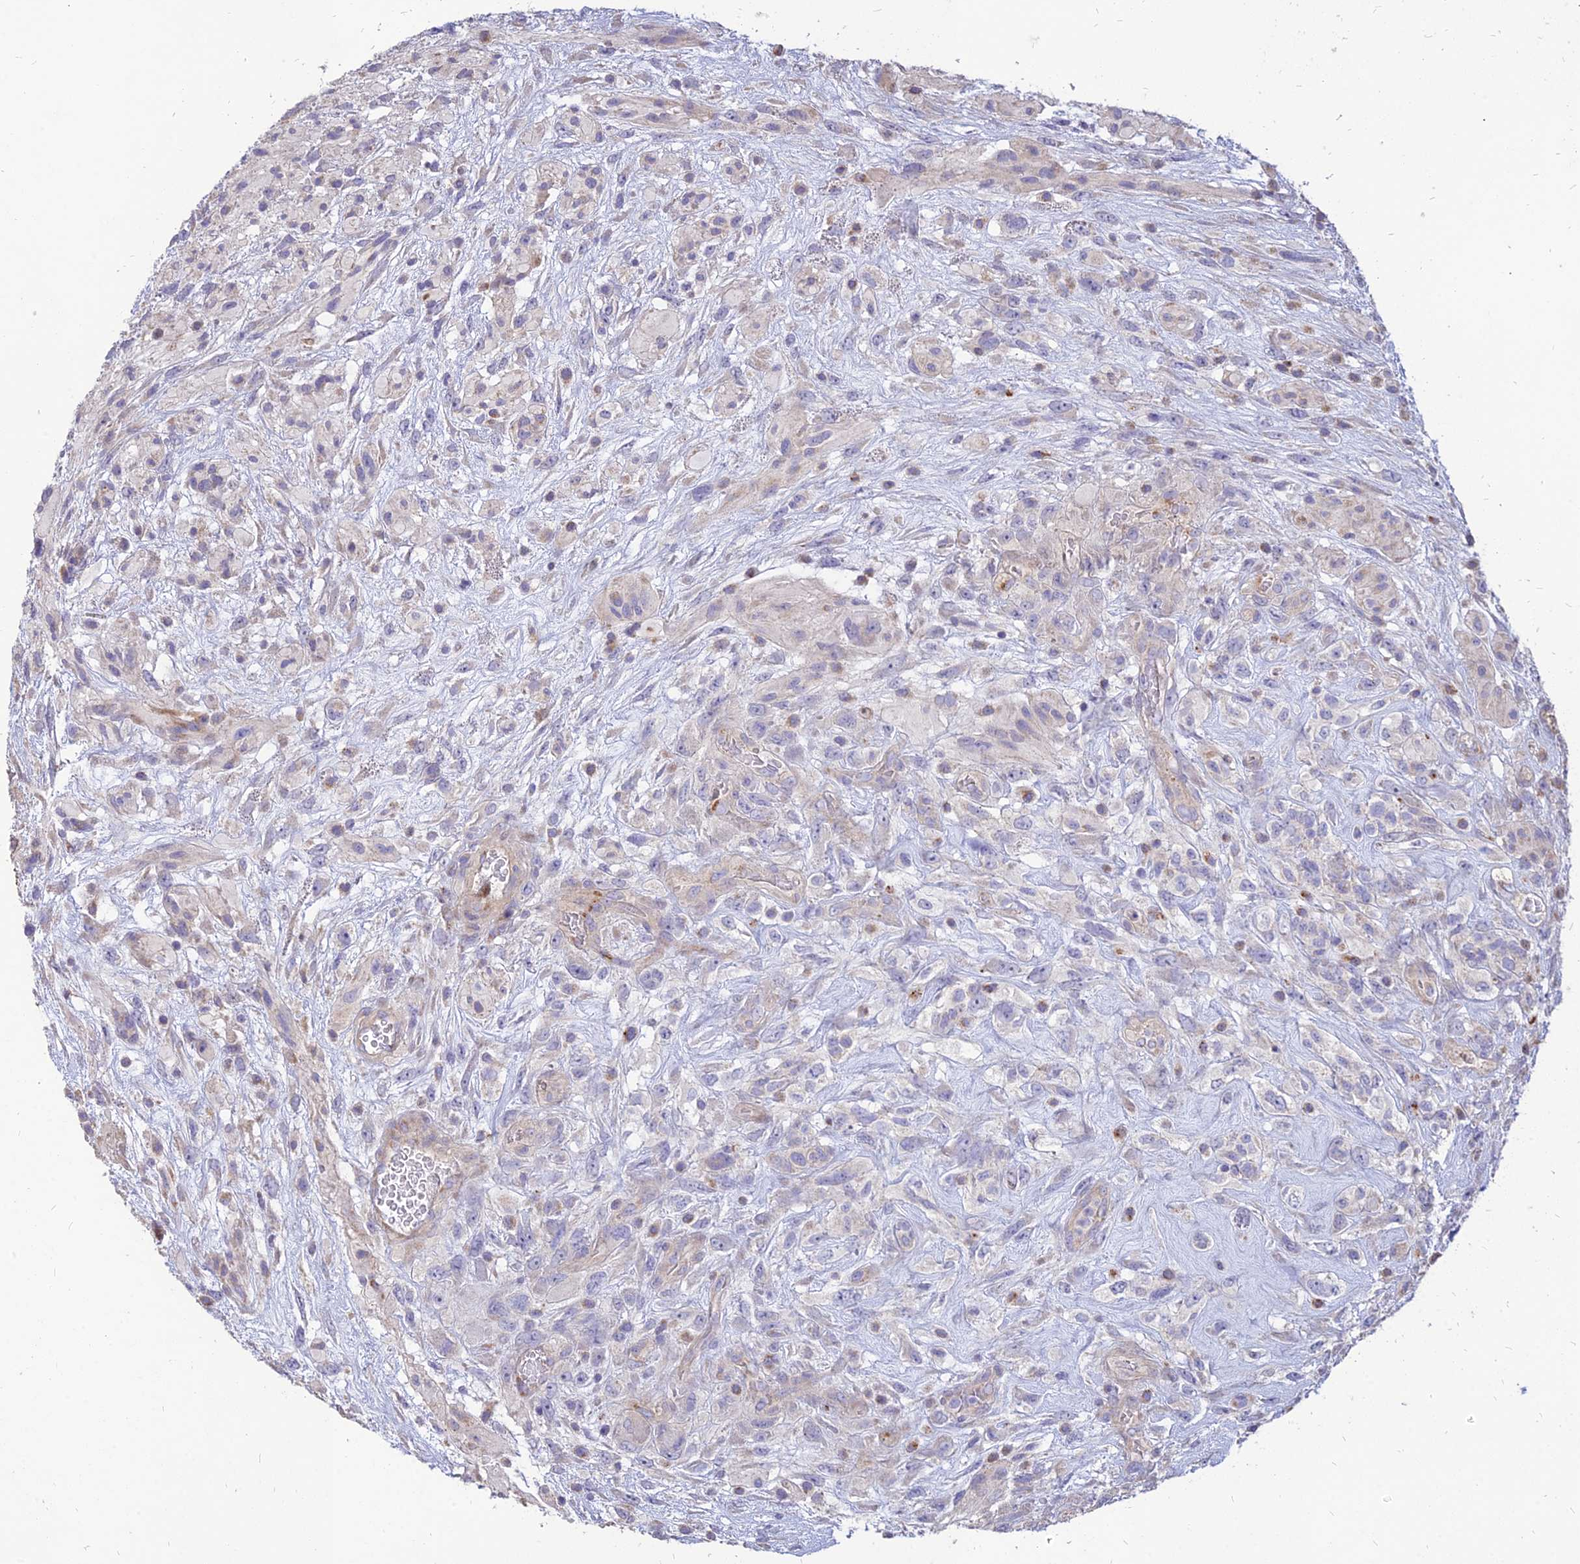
{"staining": {"intensity": "negative", "quantity": "none", "location": "none"}, "tissue": "glioma", "cell_type": "Tumor cells", "image_type": "cancer", "snomed": [{"axis": "morphology", "description": "Glioma, malignant, High grade"}, {"axis": "topography", "description": "Brain"}], "caption": "DAB immunohistochemical staining of malignant glioma (high-grade) displays no significant staining in tumor cells. (Stains: DAB immunohistochemistry with hematoxylin counter stain, Microscopy: brightfield microscopy at high magnification).", "gene": "ST3GAL6", "patient": {"sex": "male", "age": 61}}